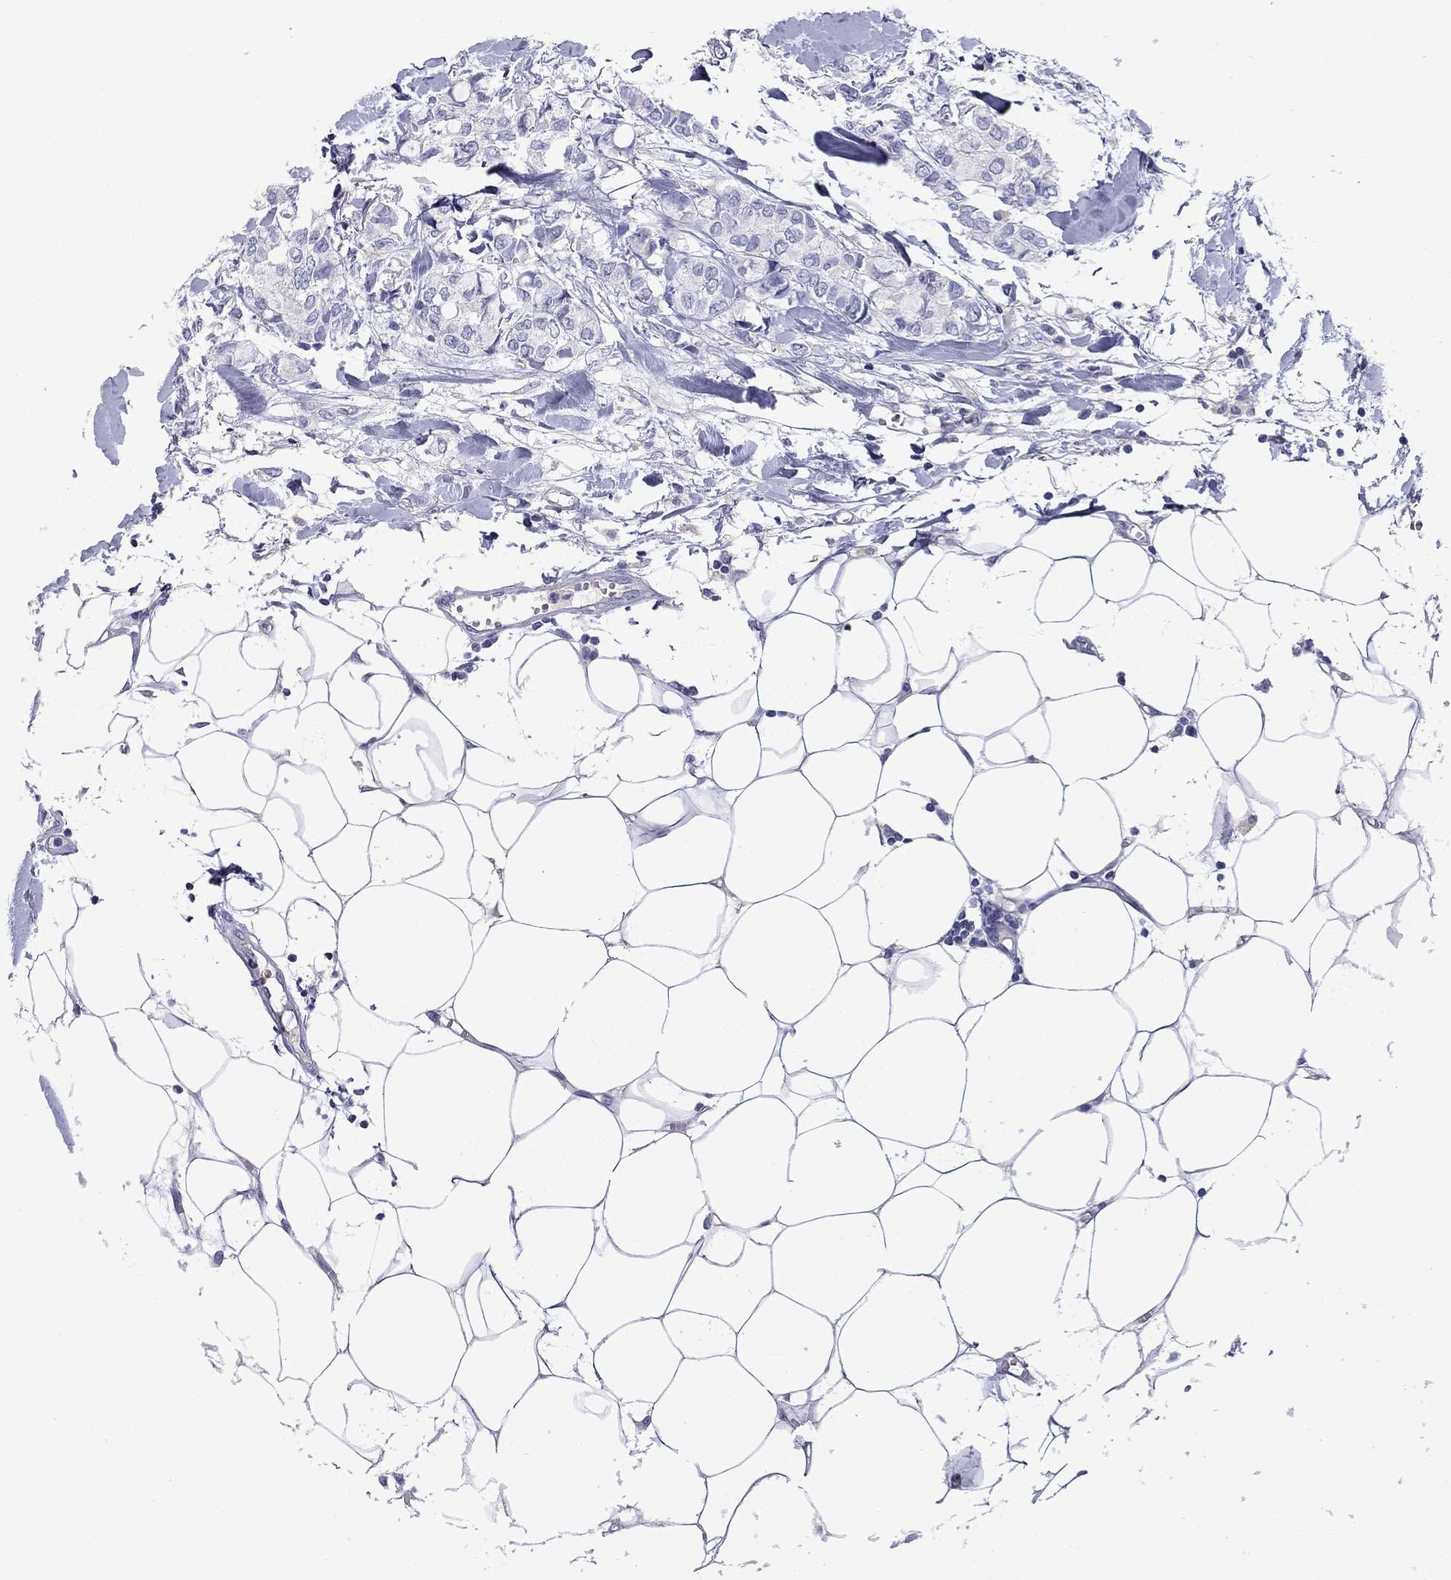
{"staining": {"intensity": "negative", "quantity": "none", "location": "none"}, "tissue": "breast cancer", "cell_type": "Tumor cells", "image_type": "cancer", "snomed": [{"axis": "morphology", "description": "Duct carcinoma"}, {"axis": "topography", "description": "Breast"}], "caption": "The histopathology image demonstrates no staining of tumor cells in breast infiltrating ductal carcinoma. Brightfield microscopy of IHC stained with DAB (brown) and hematoxylin (blue), captured at high magnification.", "gene": "CNDP1", "patient": {"sex": "female", "age": 85}}